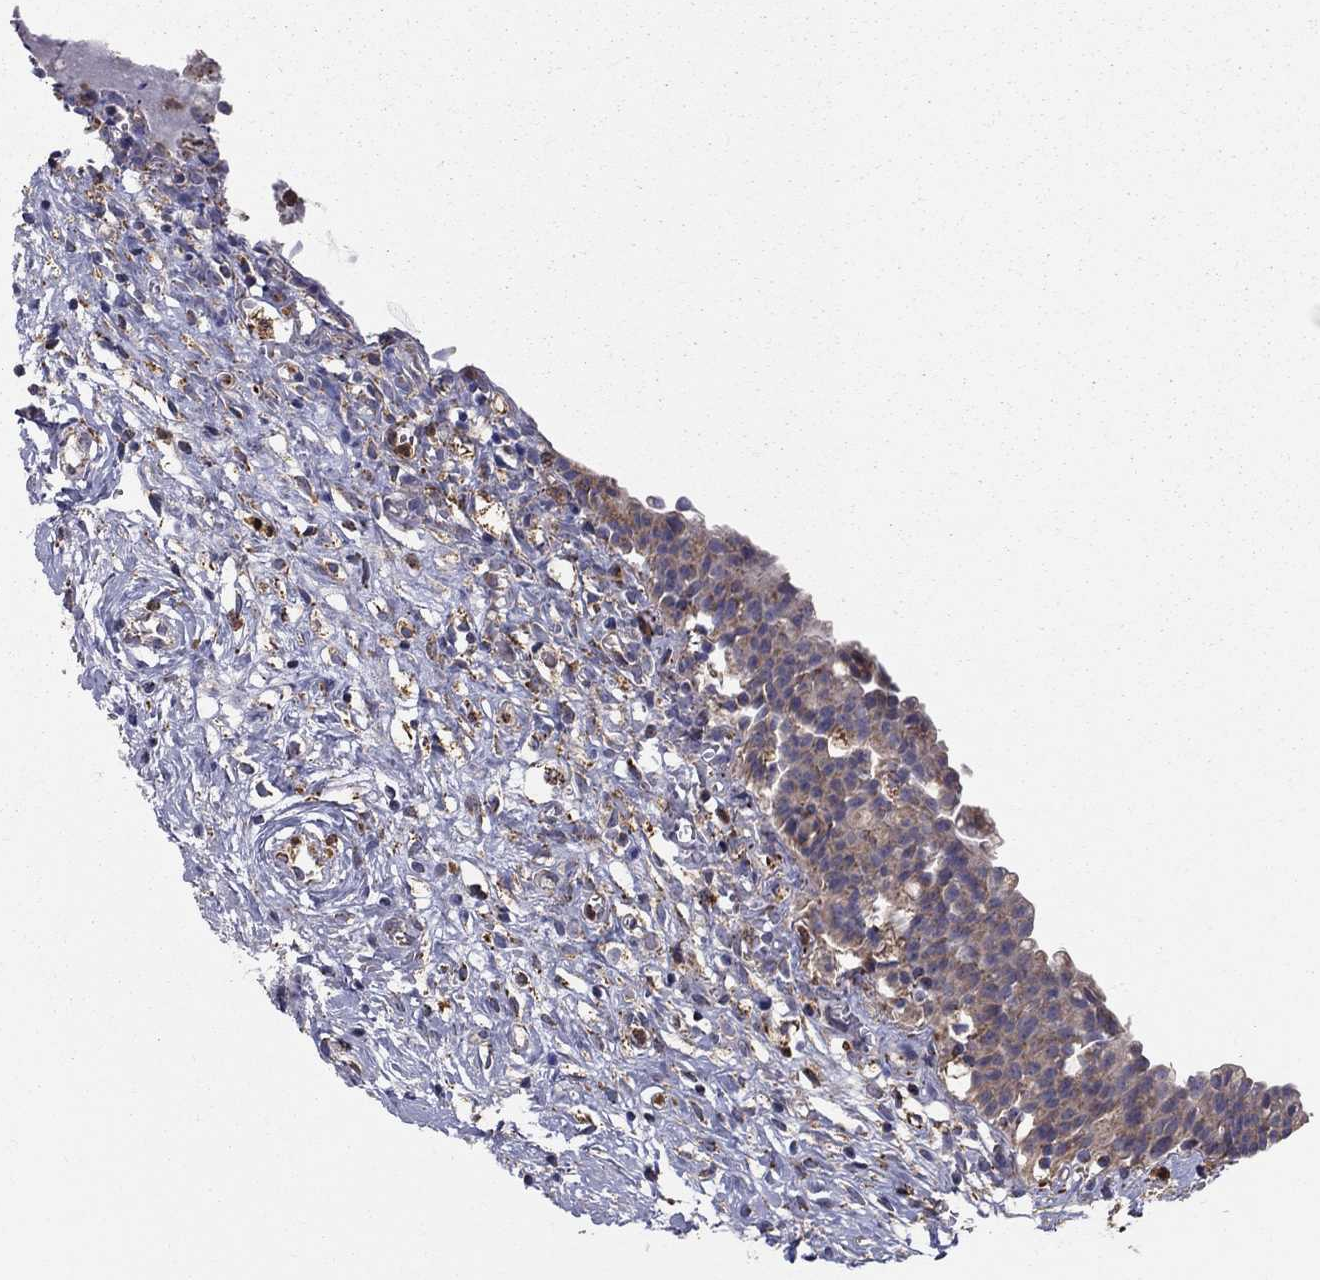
{"staining": {"intensity": "strong", "quantity": ">75%", "location": "cytoplasmic/membranous"}, "tissue": "urinary bladder", "cell_type": "Urothelial cells", "image_type": "normal", "snomed": [{"axis": "morphology", "description": "Normal tissue, NOS"}, {"axis": "topography", "description": "Urinary bladder"}], "caption": "A high amount of strong cytoplasmic/membranous staining is identified in approximately >75% of urothelial cells in unremarkable urinary bladder.", "gene": "PRDX4", "patient": {"sex": "male", "age": 76}}